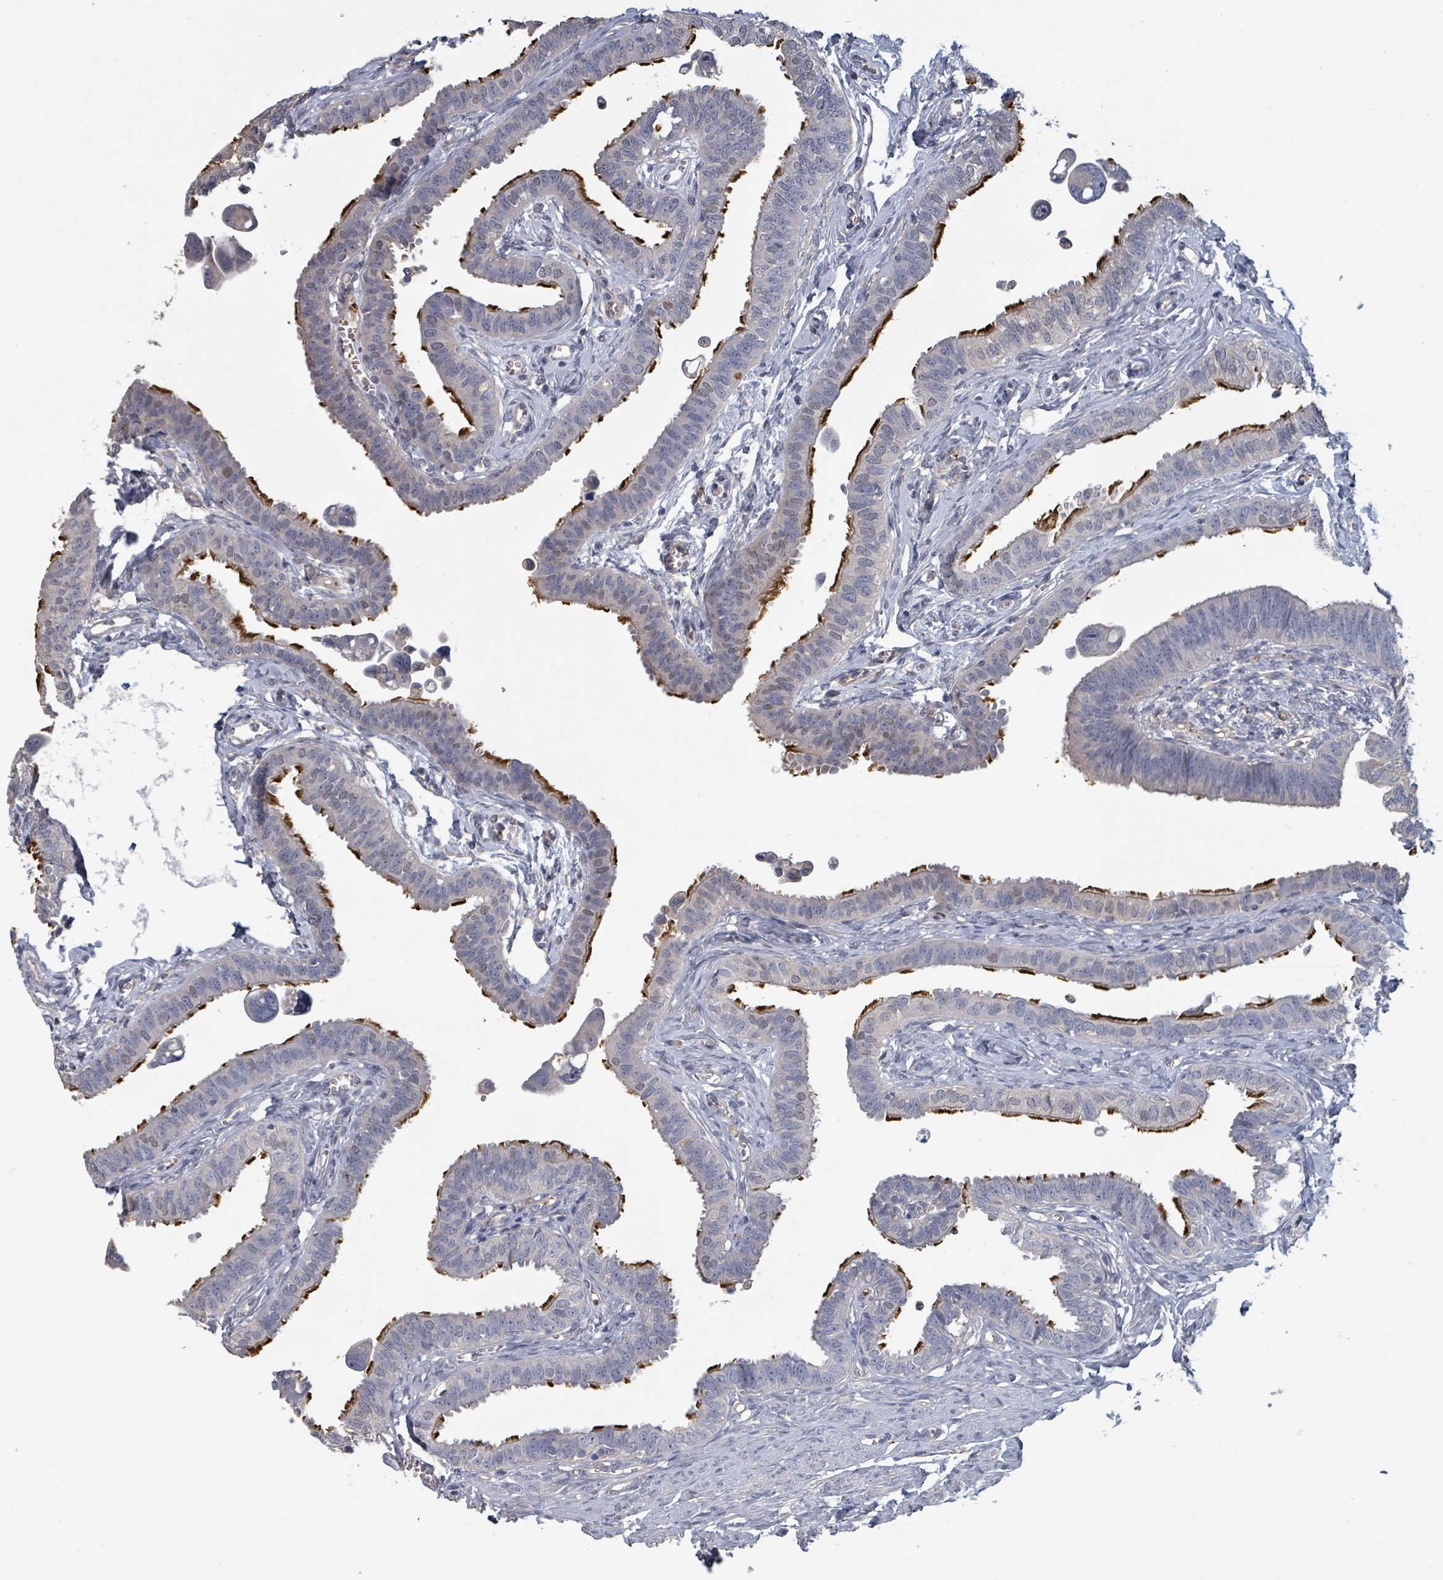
{"staining": {"intensity": "strong", "quantity": "25%-75%", "location": "cytoplasmic/membranous"}, "tissue": "fallopian tube", "cell_type": "Glandular cells", "image_type": "normal", "snomed": [{"axis": "morphology", "description": "Normal tissue, NOS"}, {"axis": "morphology", "description": "Carcinoma, NOS"}, {"axis": "topography", "description": "Fallopian tube"}, {"axis": "topography", "description": "Ovary"}], "caption": "IHC photomicrograph of benign human fallopian tube stained for a protein (brown), which demonstrates high levels of strong cytoplasmic/membranous staining in about 25%-75% of glandular cells.", "gene": "PLAUR", "patient": {"sex": "female", "age": 59}}